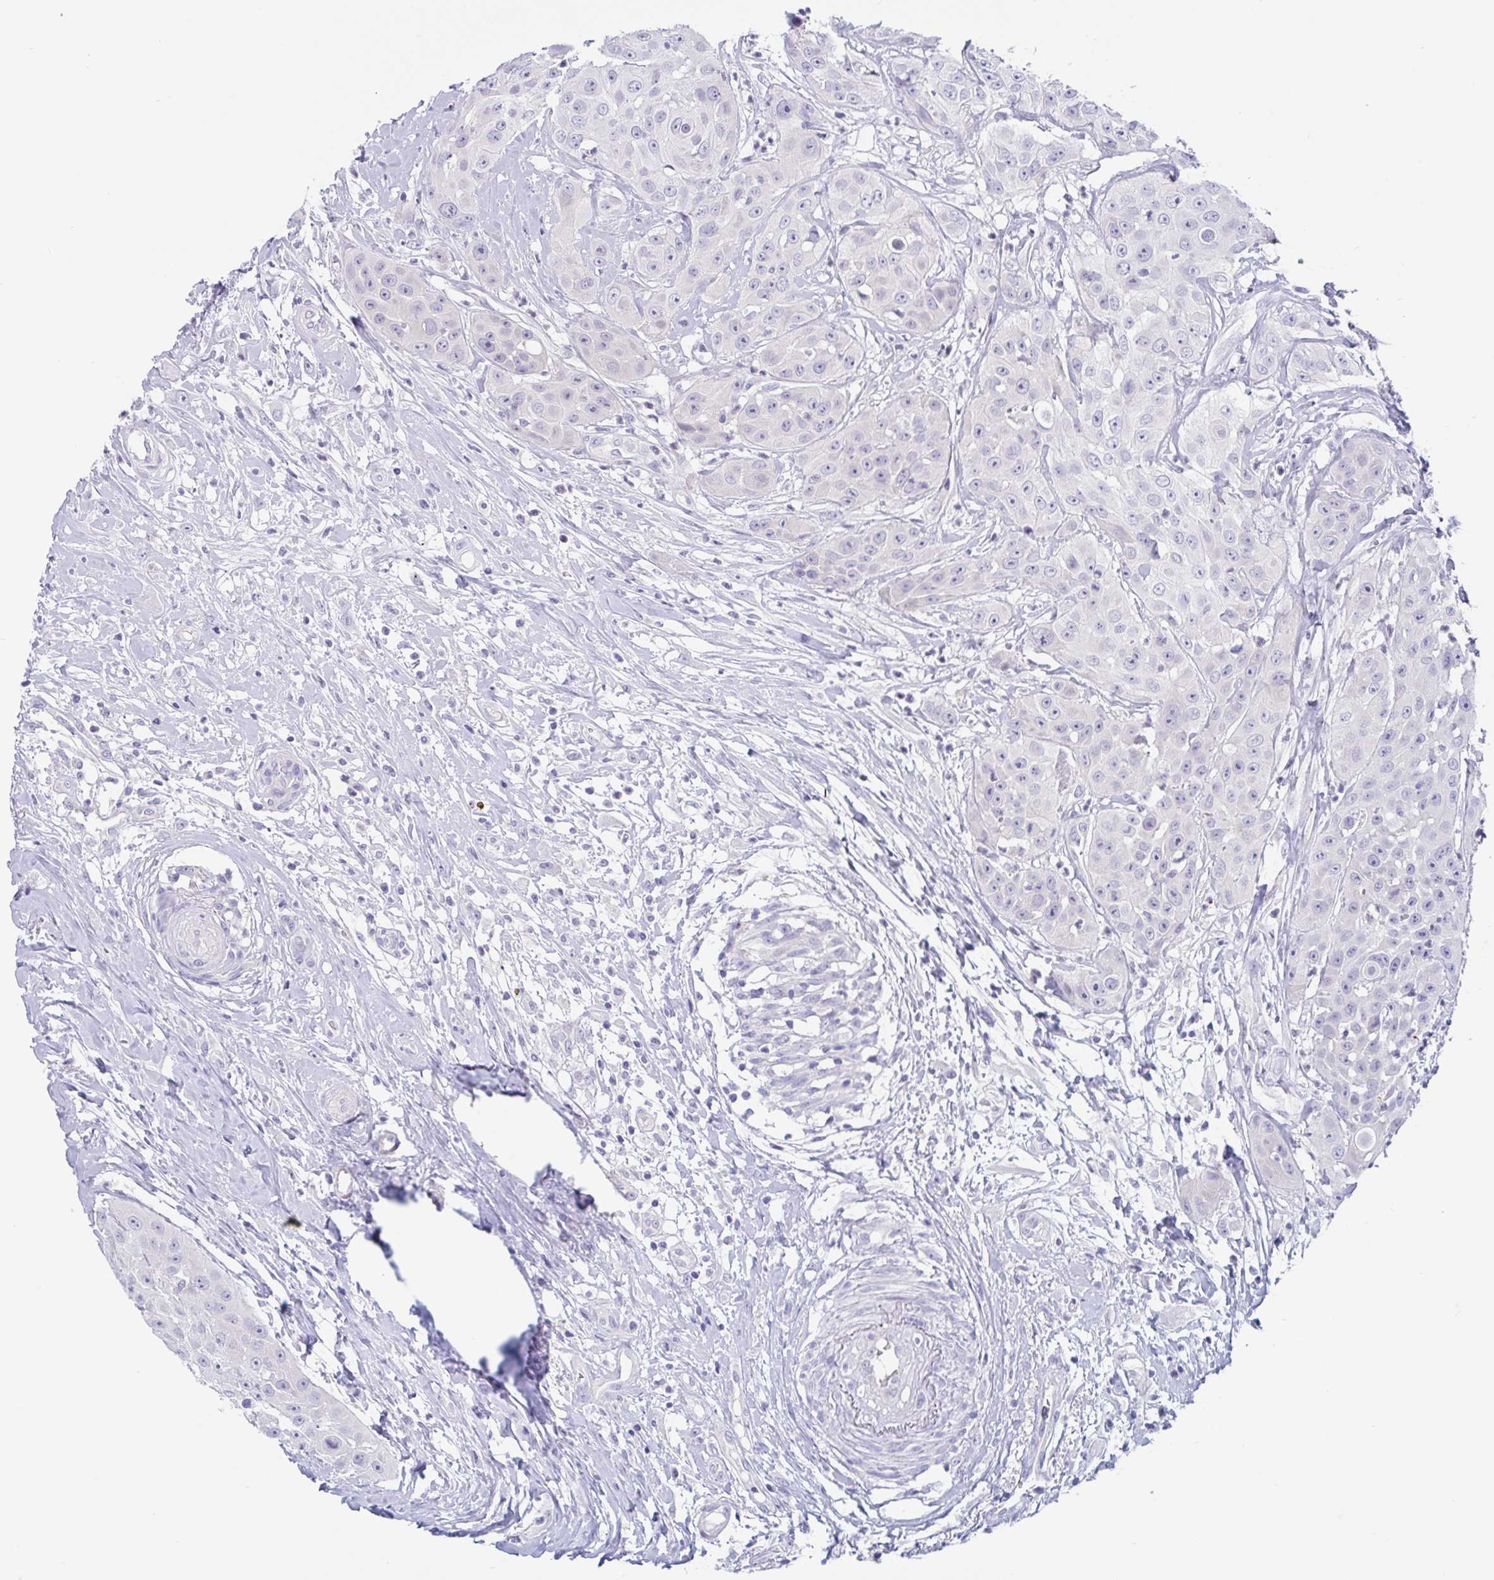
{"staining": {"intensity": "negative", "quantity": "none", "location": "none"}, "tissue": "head and neck cancer", "cell_type": "Tumor cells", "image_type": "cancer", "snomed": [{"axis": "morphology", "description": "Squamous cell carcinoma, NOS"}, {"axis": "topography", "description": "Head-Neck"}], "caption": "IHC of head and neck squamous cell carcinoma reveals no staining in tumor cells. (DAB (3,3'-diaminobenzidine) immunohistochemistry with hematoxylin counter stain).", "gene": "OR6N2", "patient": {"sex": "male", "age": 83}}